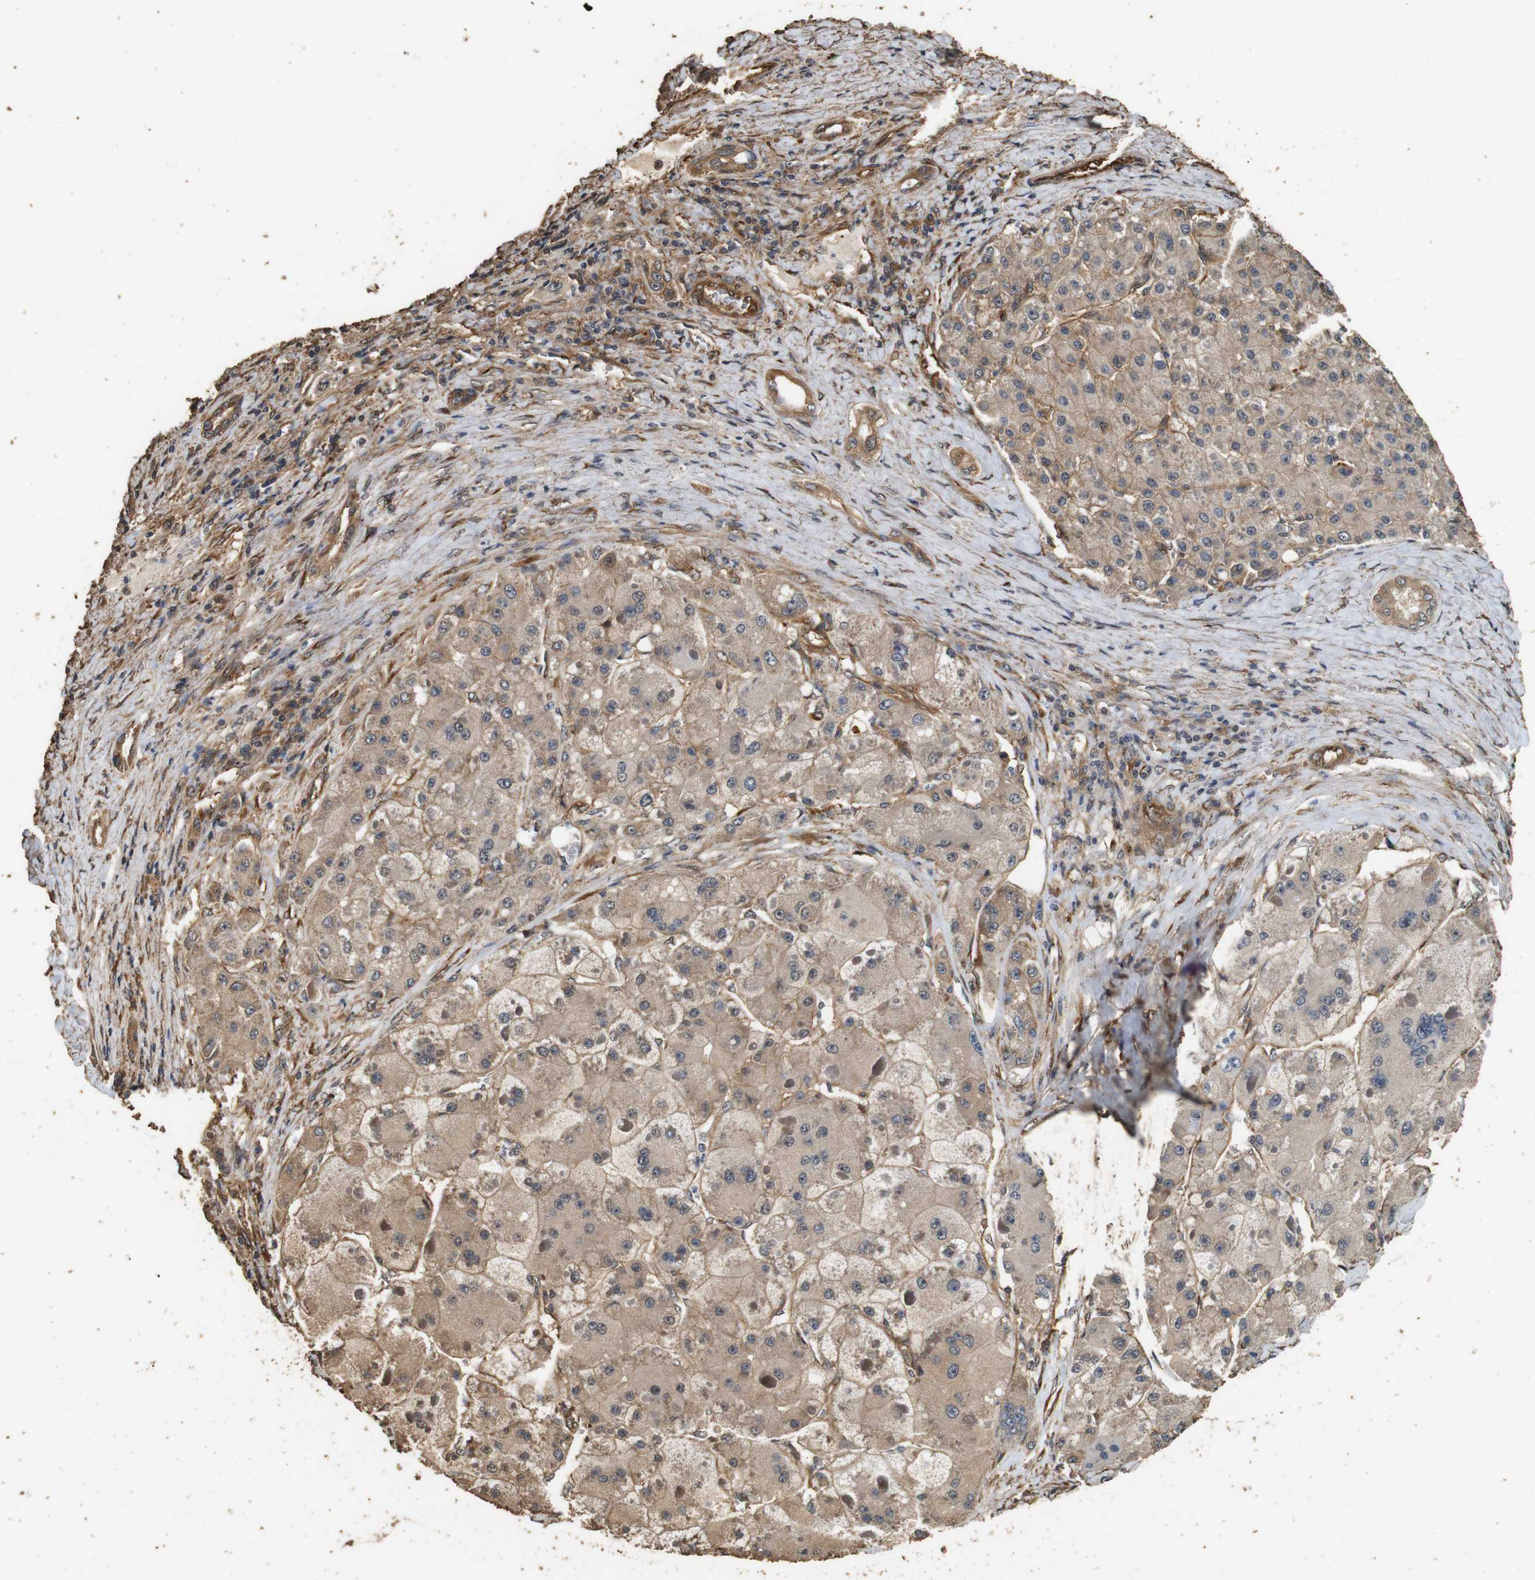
{"staining": {"intensity": "weak", "quantity": ">75%", "location": "cytoplasmic/membranous"}, "tissue": "liver cancer", "cell_type": "Tumor cells", "image_type": "cancer", "snomed": [{"axis": "morphology", "description": "Carcinoma, Hepatocellular, NOS"}, {"axis": "topography", "description": "Liver"}], "caption": "Hepatocellular carcinoma (liver) stained with a protein marker reveals weak staining in tumor cells.", "gene": "CNPY4", "patient": {"sex": "female", "age": 73}}